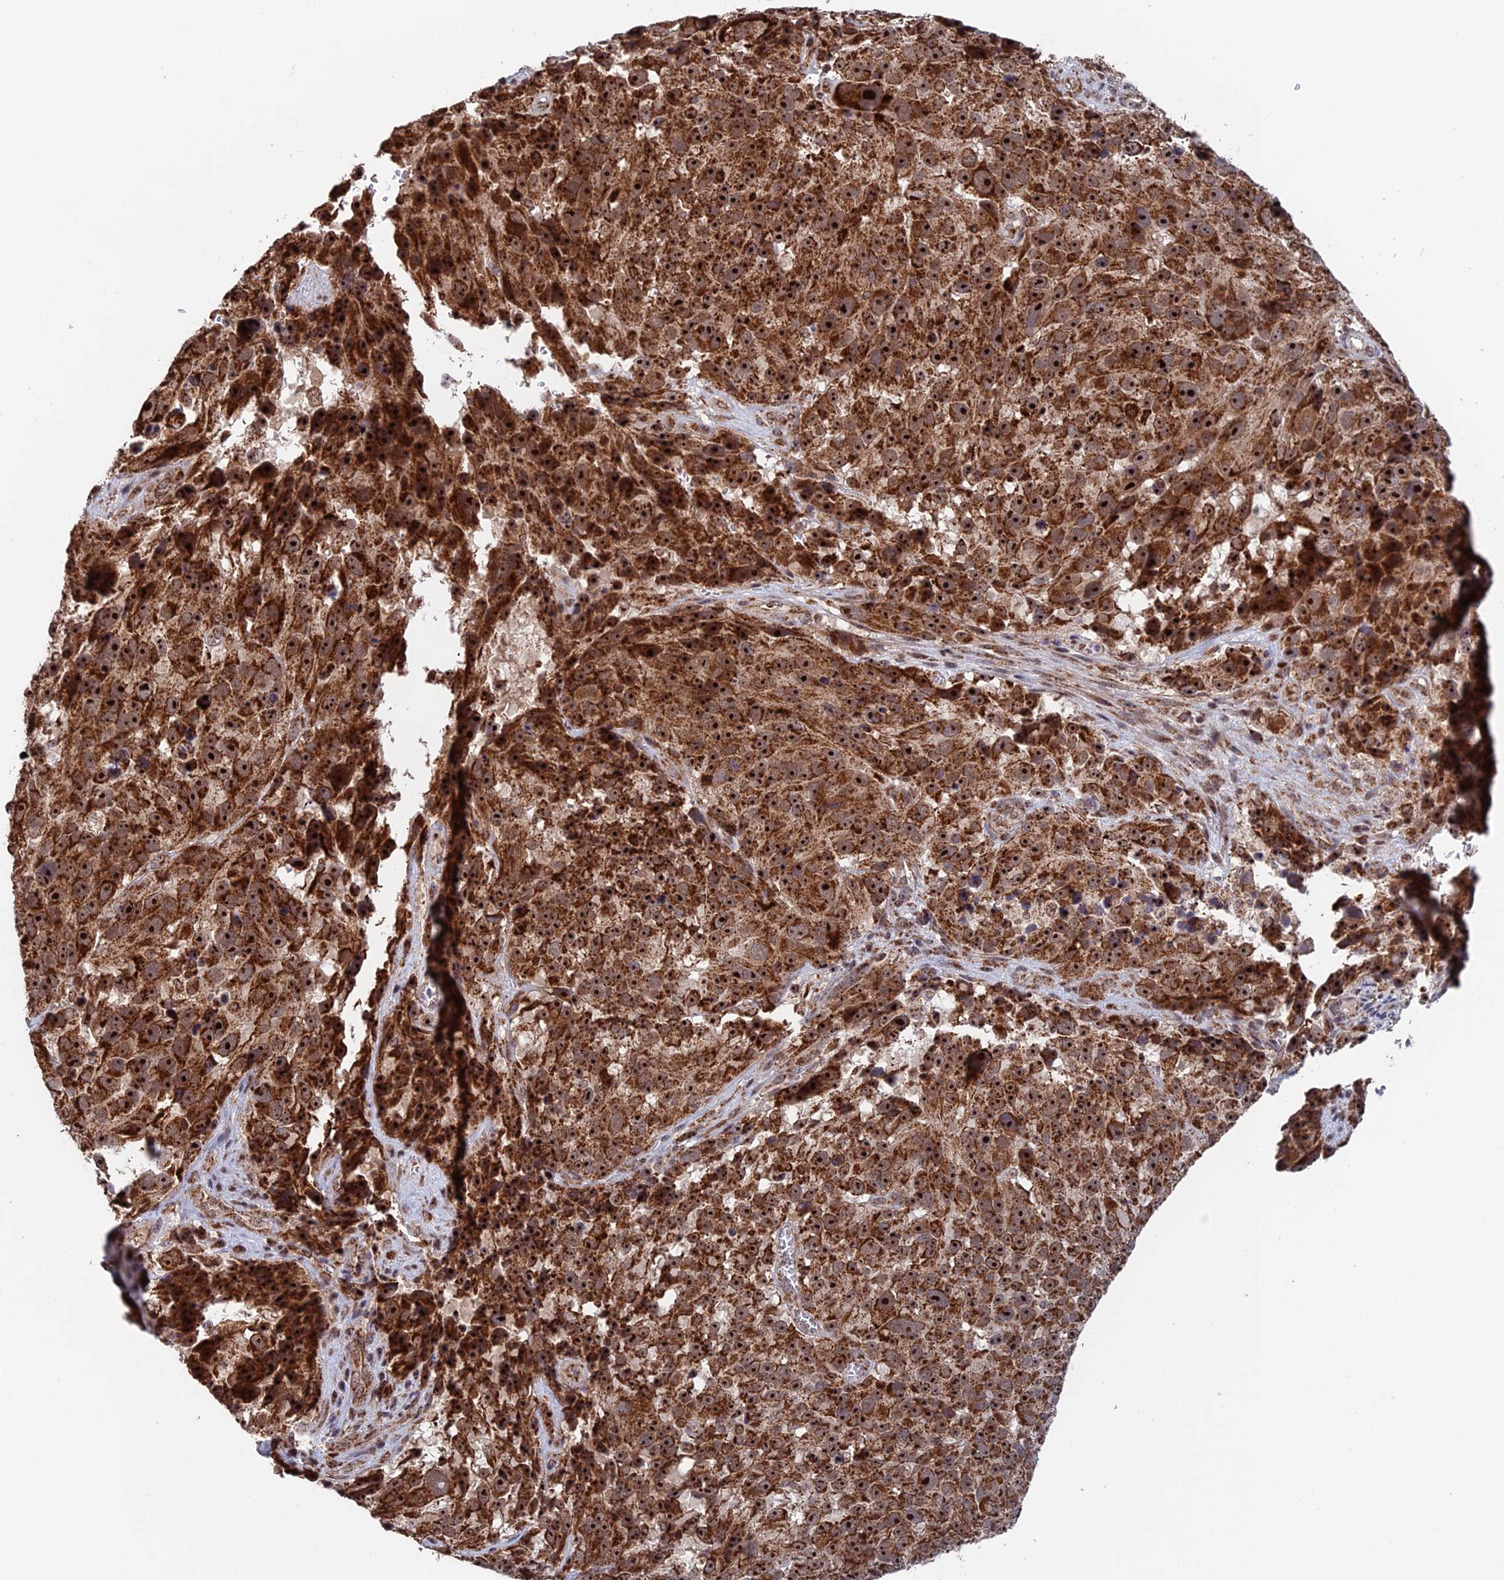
{"staining": {"intensity": "strong", "quantity": ">75%", "location": "cytoplasmic/membranous,nuclear"}, "tissue": "melanoma", "cell_type": "Tumor cells", "image_type": "cancer", "snomed": [{"axis": "morphology", "description": "Malignant melanoma, NOS"}, {"axis": "topography", "description": "Skin"}], "caption": "High-magnification brightfield microscopy of malignant melanoma stained with DAB (brown) and counterstained with hematoxylin (blue). tumor cells exhibit strong cytoplasmic/membranous and nuclear positivity is appreciated in approximately>75% of cells.", "gene": "DTYMK", "patient": {"sex": "male", "age": 84}}